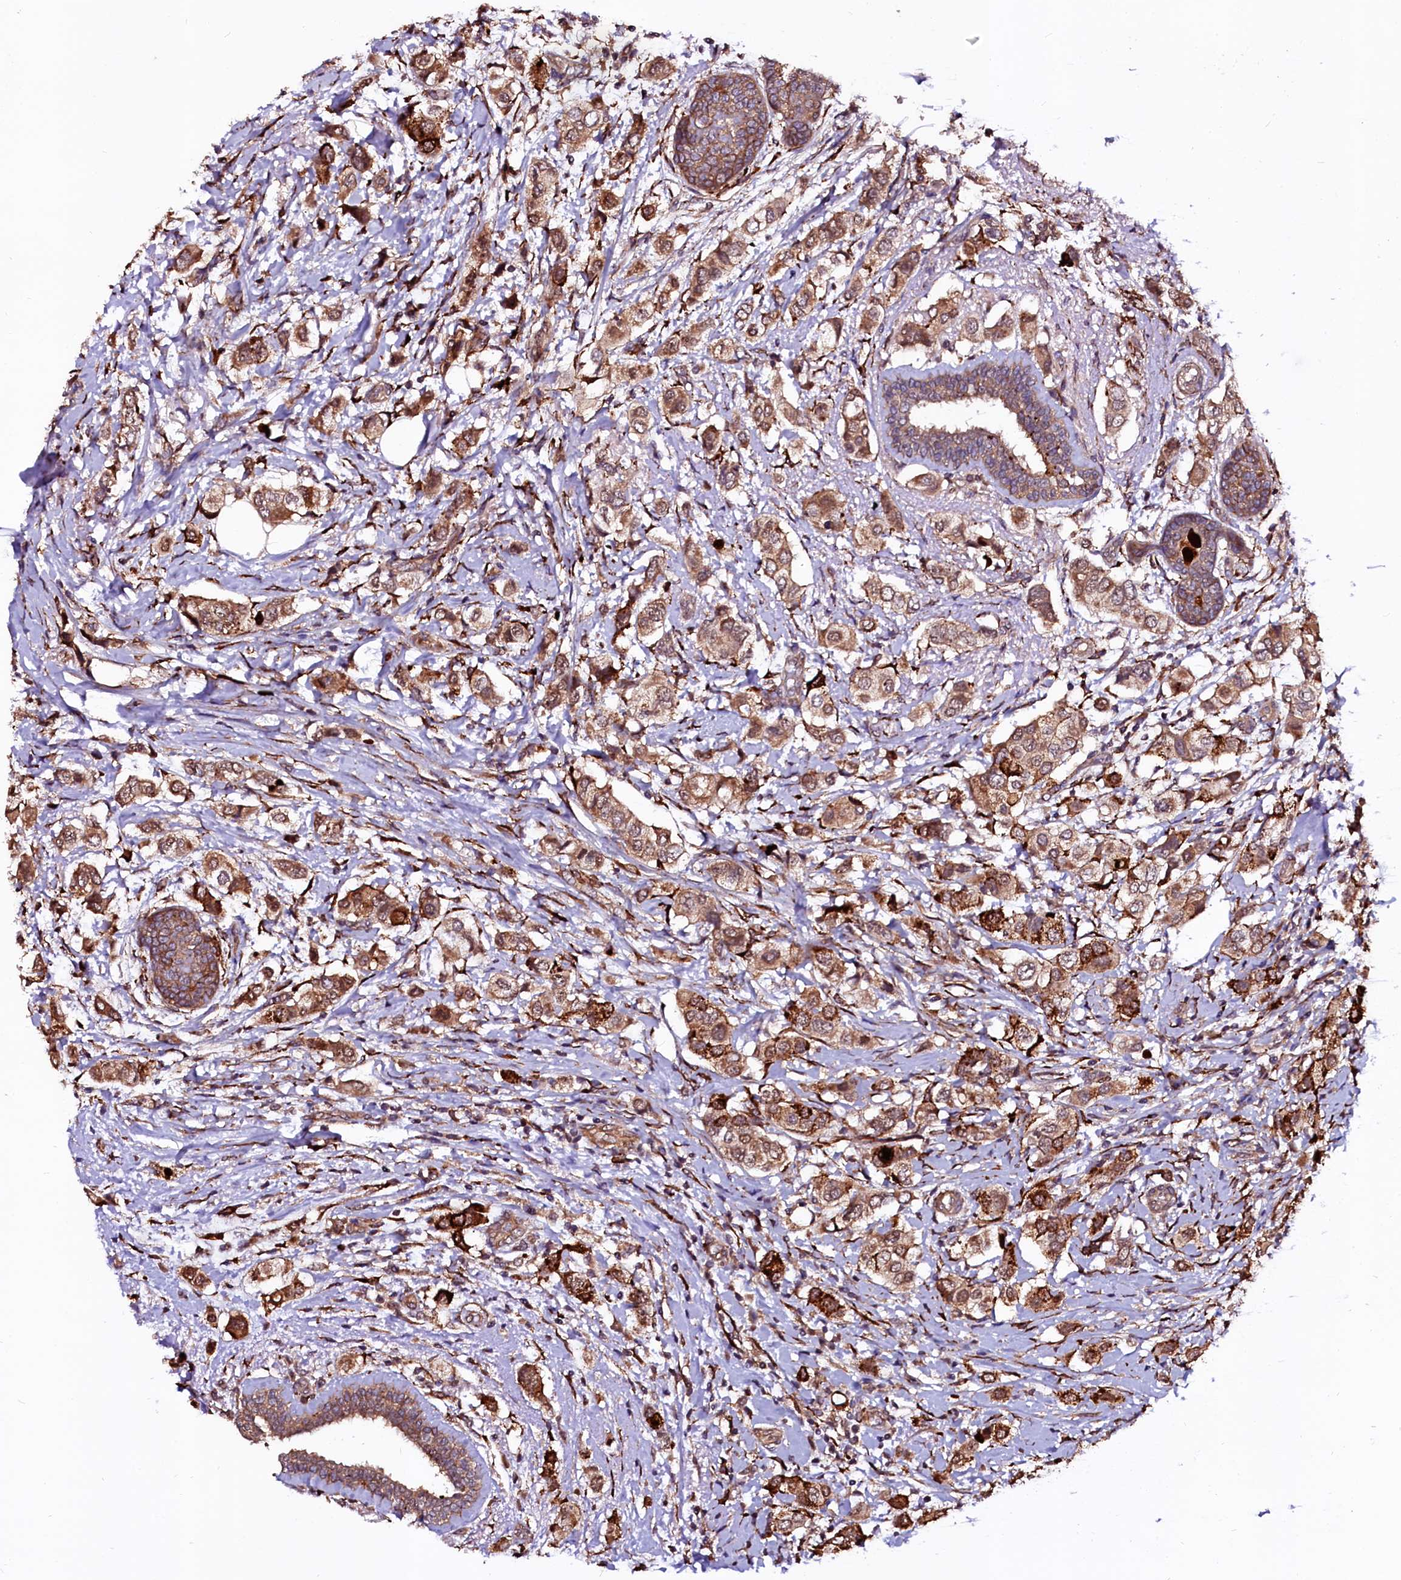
{"staining": {"intensity": "moderate", "quantity": ">75%", "location": "cytoplasmic/membranous,nuclear"}, "tissue": "breast cancer", "cell_type": "Tumor cells", "image_type": "cancer", "snomed": [{"axis": "morphology", "description": "Lobular carcinoma"}, {"axis": "topography", "description": "Breast"}], "caption": "This image exhibits IHC staining of human lobular carcinoma (breast), with medium moderate cytoplasmic/membranous and nuclear staining in approximately >75% of tumor cells.", "gene": "N4BP1", "patient": {"sex": "female", "age": 51}}